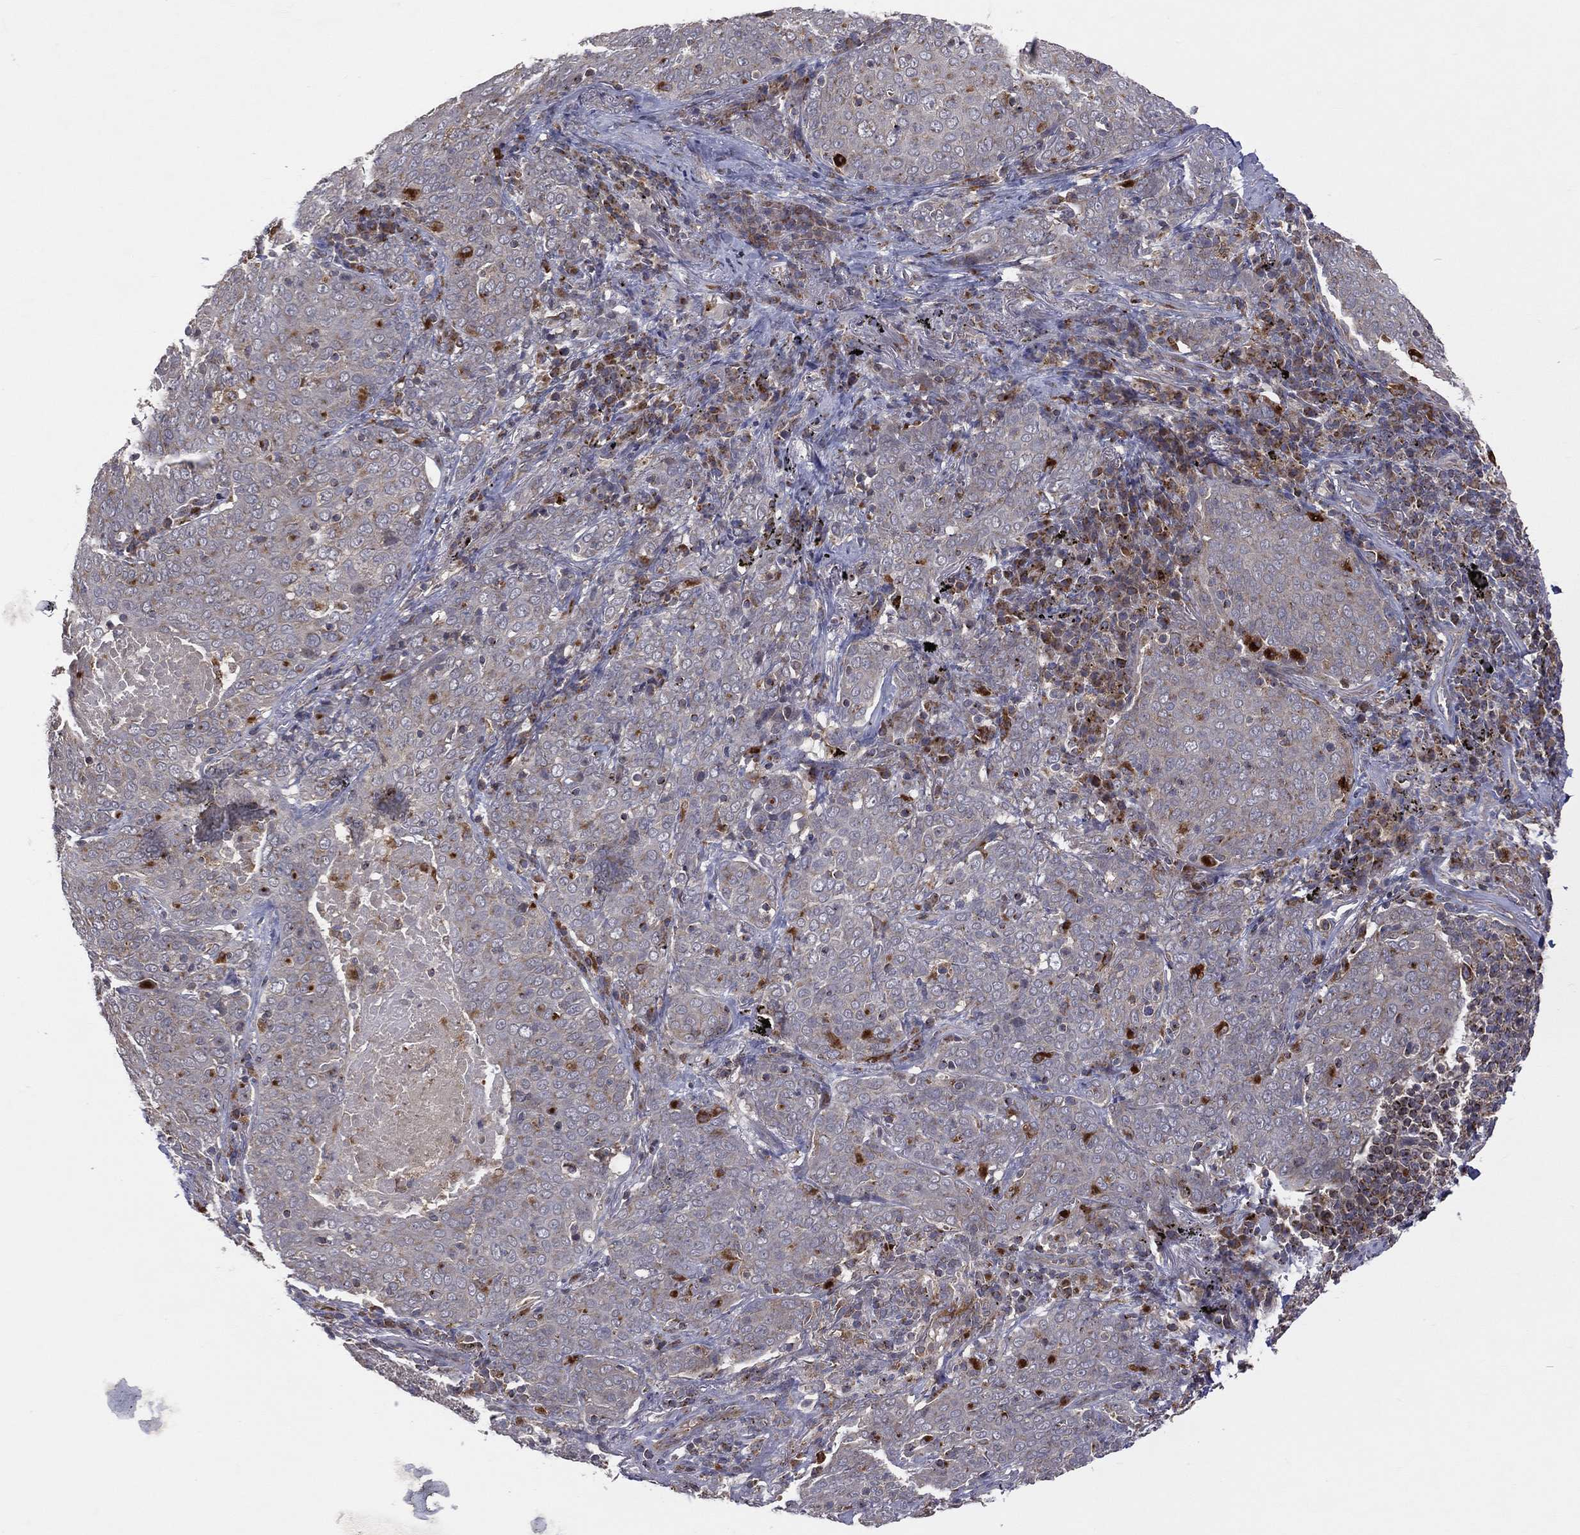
{"staining": {"intensity": "negative", "quantity": "none", "location": "none"}, "tissue": "lung cancer", "cell_type": "Tumor cells", "image_type": "cancer", "snomed": [{"axis": "morphology", "description": "Squamous cell carcinoma, NOS"}, {"axis": "topography", "description": "Lung"}], "caption": "IHC photomicrograph of human lung cancer stained for a protein (brown), which exhibits no expression in tumor cells. (IHC, brightfield microscopy, high magnification).", "gene": "STARD3", "patient": {"sex": "male", "age": 82}}